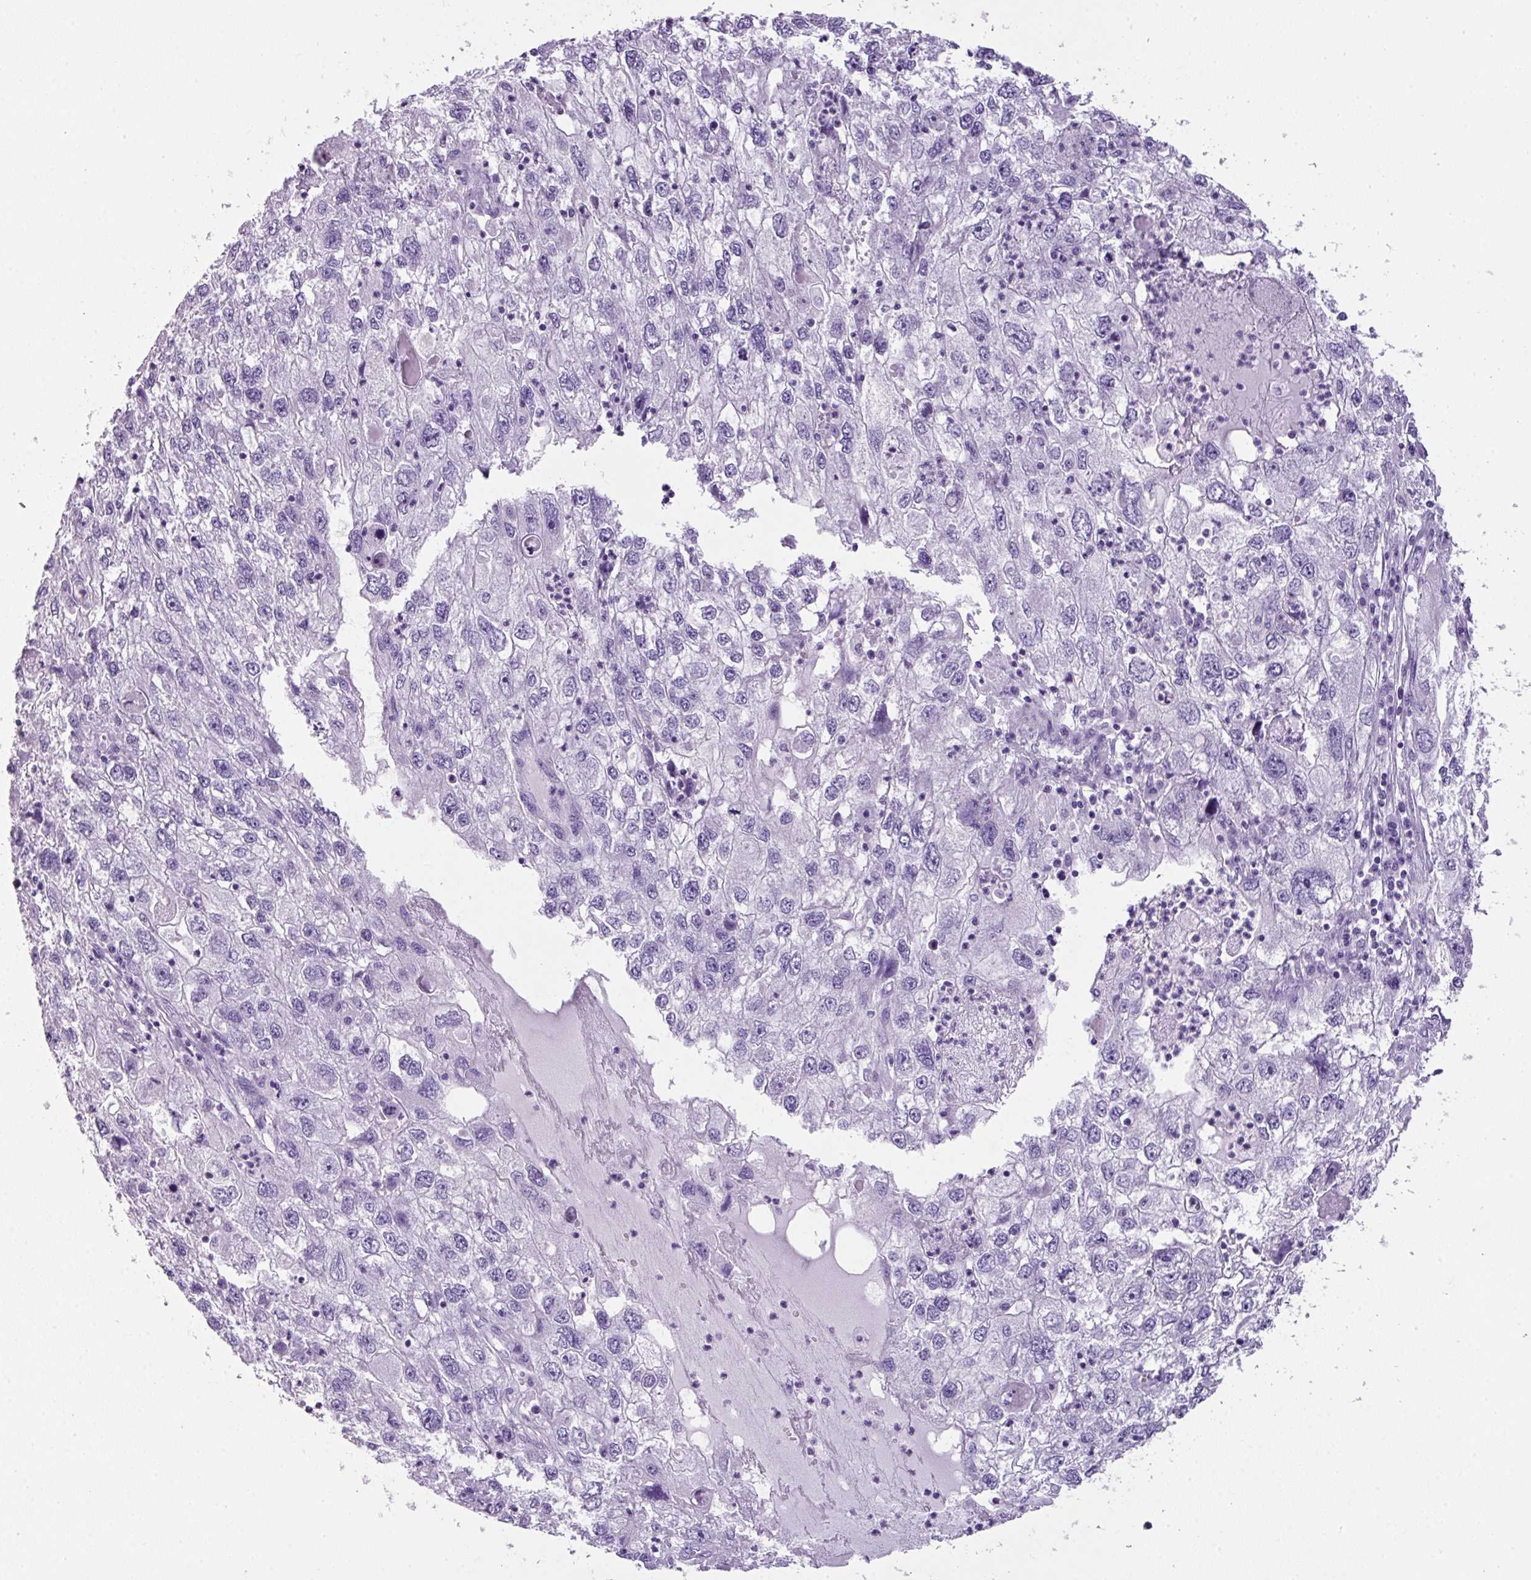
{"staining": {"intensity": "negative", "quantity": "none", "location": "none"}, "tissue": "endometrial cancer", "cell_type": "Tumor cells", "image_type": "cancer", "snomed": [{"axis": "morphology", "description": "Adenocarcinoma, NOS"}, {"axis": "topography", "description": "Endometrium"}], "caption": "Immunohistochemistry image of human adenocarcinoma (endometrial) stained for a protein (brown), which demonstrates no staining in tumor cells. (DAB IHC with hematoxylin counter stain).", "gene": "TNP1", "patient": {"sex": "female", "age": 49}}